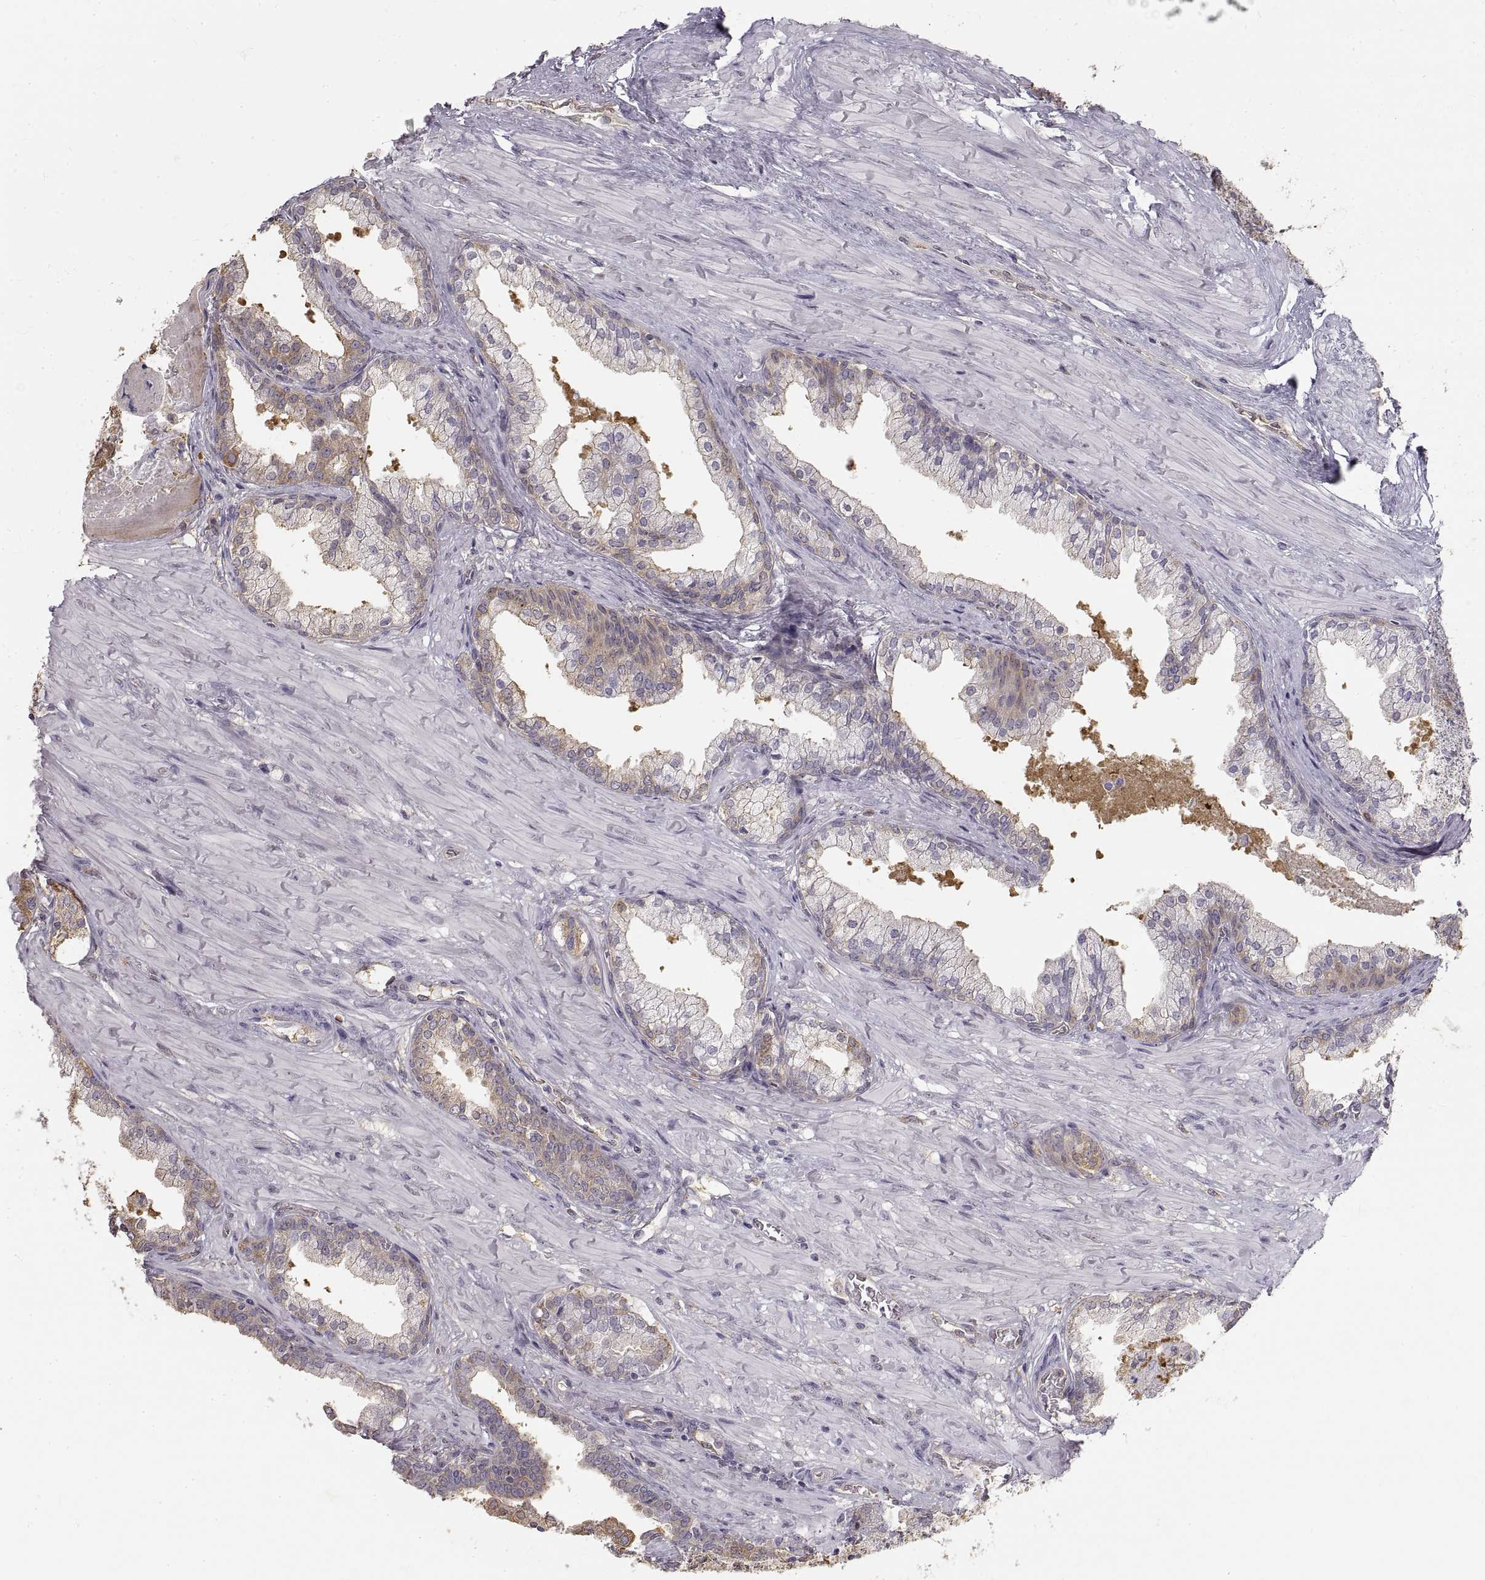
{"staining": {"intensity": "strong", "quantity": "<25%", "location": "cytoplasmic/membranous"}, "tissue": "prostate cancer", "cell_type": "Tumor cells", "image_type": "cancer", "snomed": [{"axis": "morphology", "description": "Adenocarcinoma, NOS"}, {"axis": "topography", "description": "Prostate and seminal vesicle, NOS"}, {"axis": "topography", "description": "Prostate"}], "caption": "Protein expression analysis of prostate cancer reveals strong cytoplasmic/membranous staining in approximately <25% of tumor cells.", "gene": "HSP90AB1", "patient": {"sex": "male", "age": 44}}